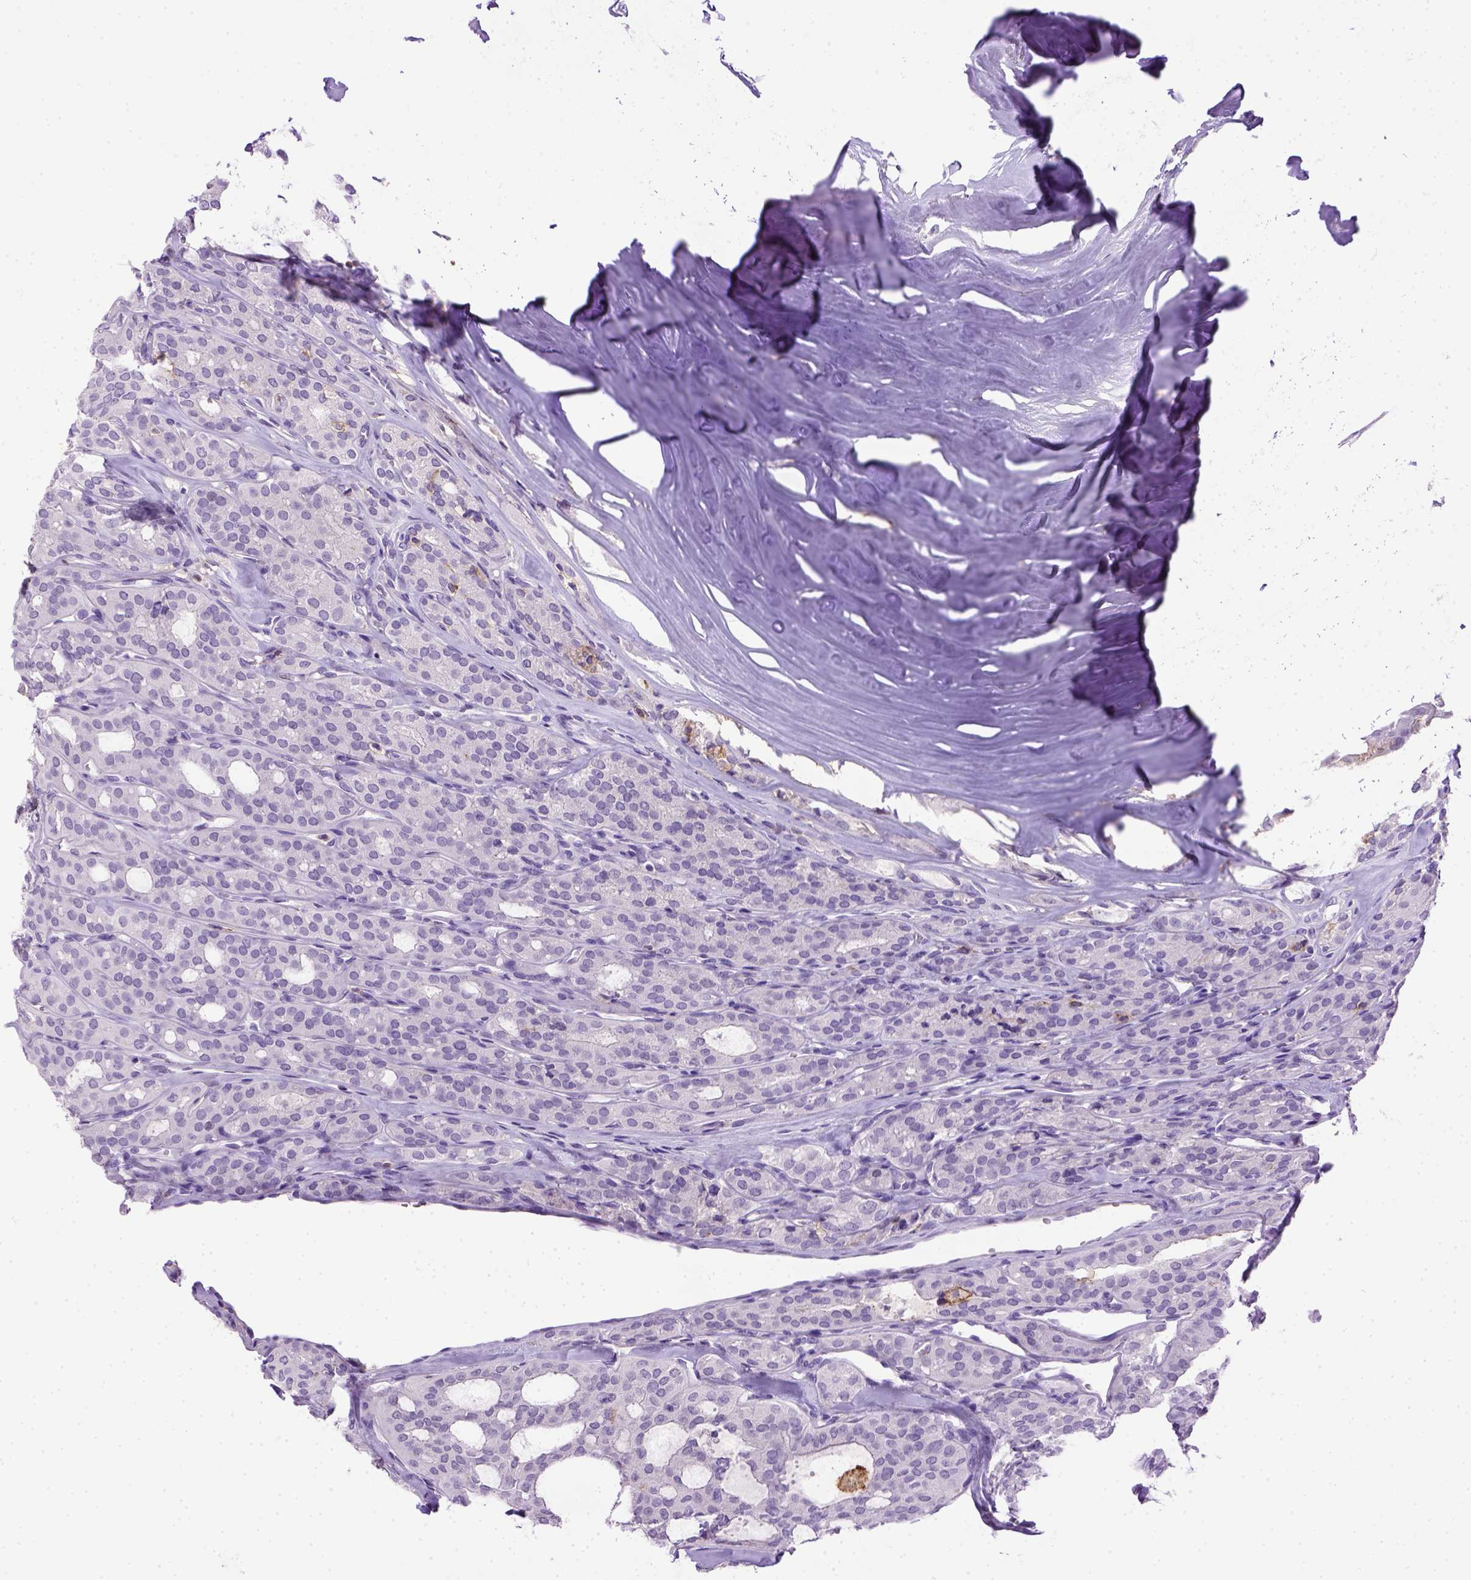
{"staining": {"intensity": "negative", "quantity": "none", "location": "none"}, "tissue": "thyroid cancer", "cell_type": "Tumor cells", "image_type": "cancer", "snomed": [{"axis": "morphology", "description": "Follicular adenoma carcinoma, NOS"}, {"axis": "topography", "description": "Thyroid gland"}], "caption": "A high-resolution micrograph shows IHC staining of thyroid cancer, which shows no significant expression in tumor cells.", "gene": "ITGAX", "patient": {"sex": "male", "age": 75}}